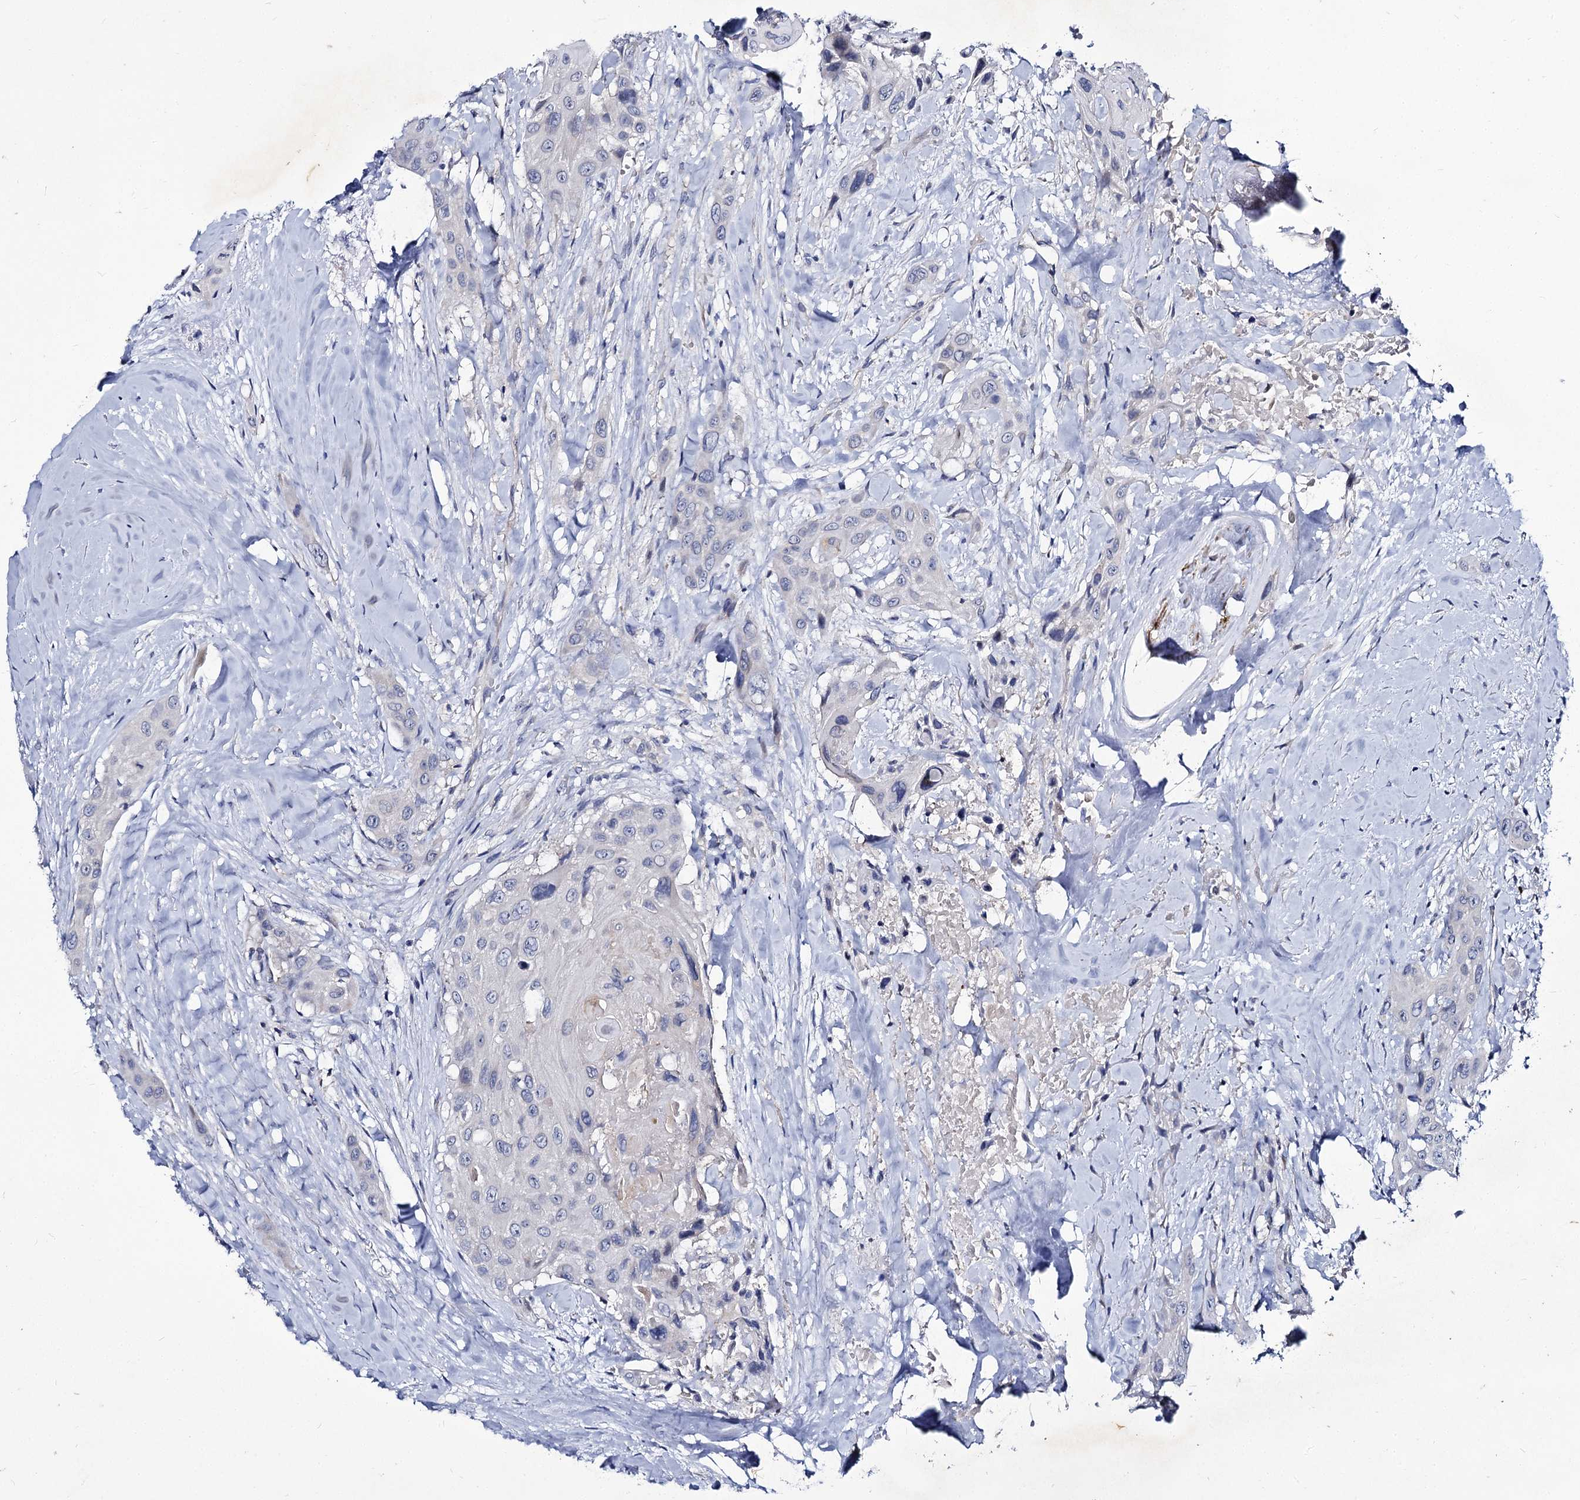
{"staining": {"intensity": "negative", "quantity": "none", "location": "none"}, "tissue": "head and neck cancer", "cell_type": "Tumor cells", "image_type": "cancer", "snomed": [{"axis": "morphology", "description": "Squamous cell carcinoma, NOS"}, {"axis": "topography", "description": "Head-Neck"}], "caption": "This is an immunohistochemistry (IHC) image of squamous cell carcinoma (head and neck). There is no expression in tumor cells.", "gene": "PANX2", "patient": {"sex": "male", "age": 81}}